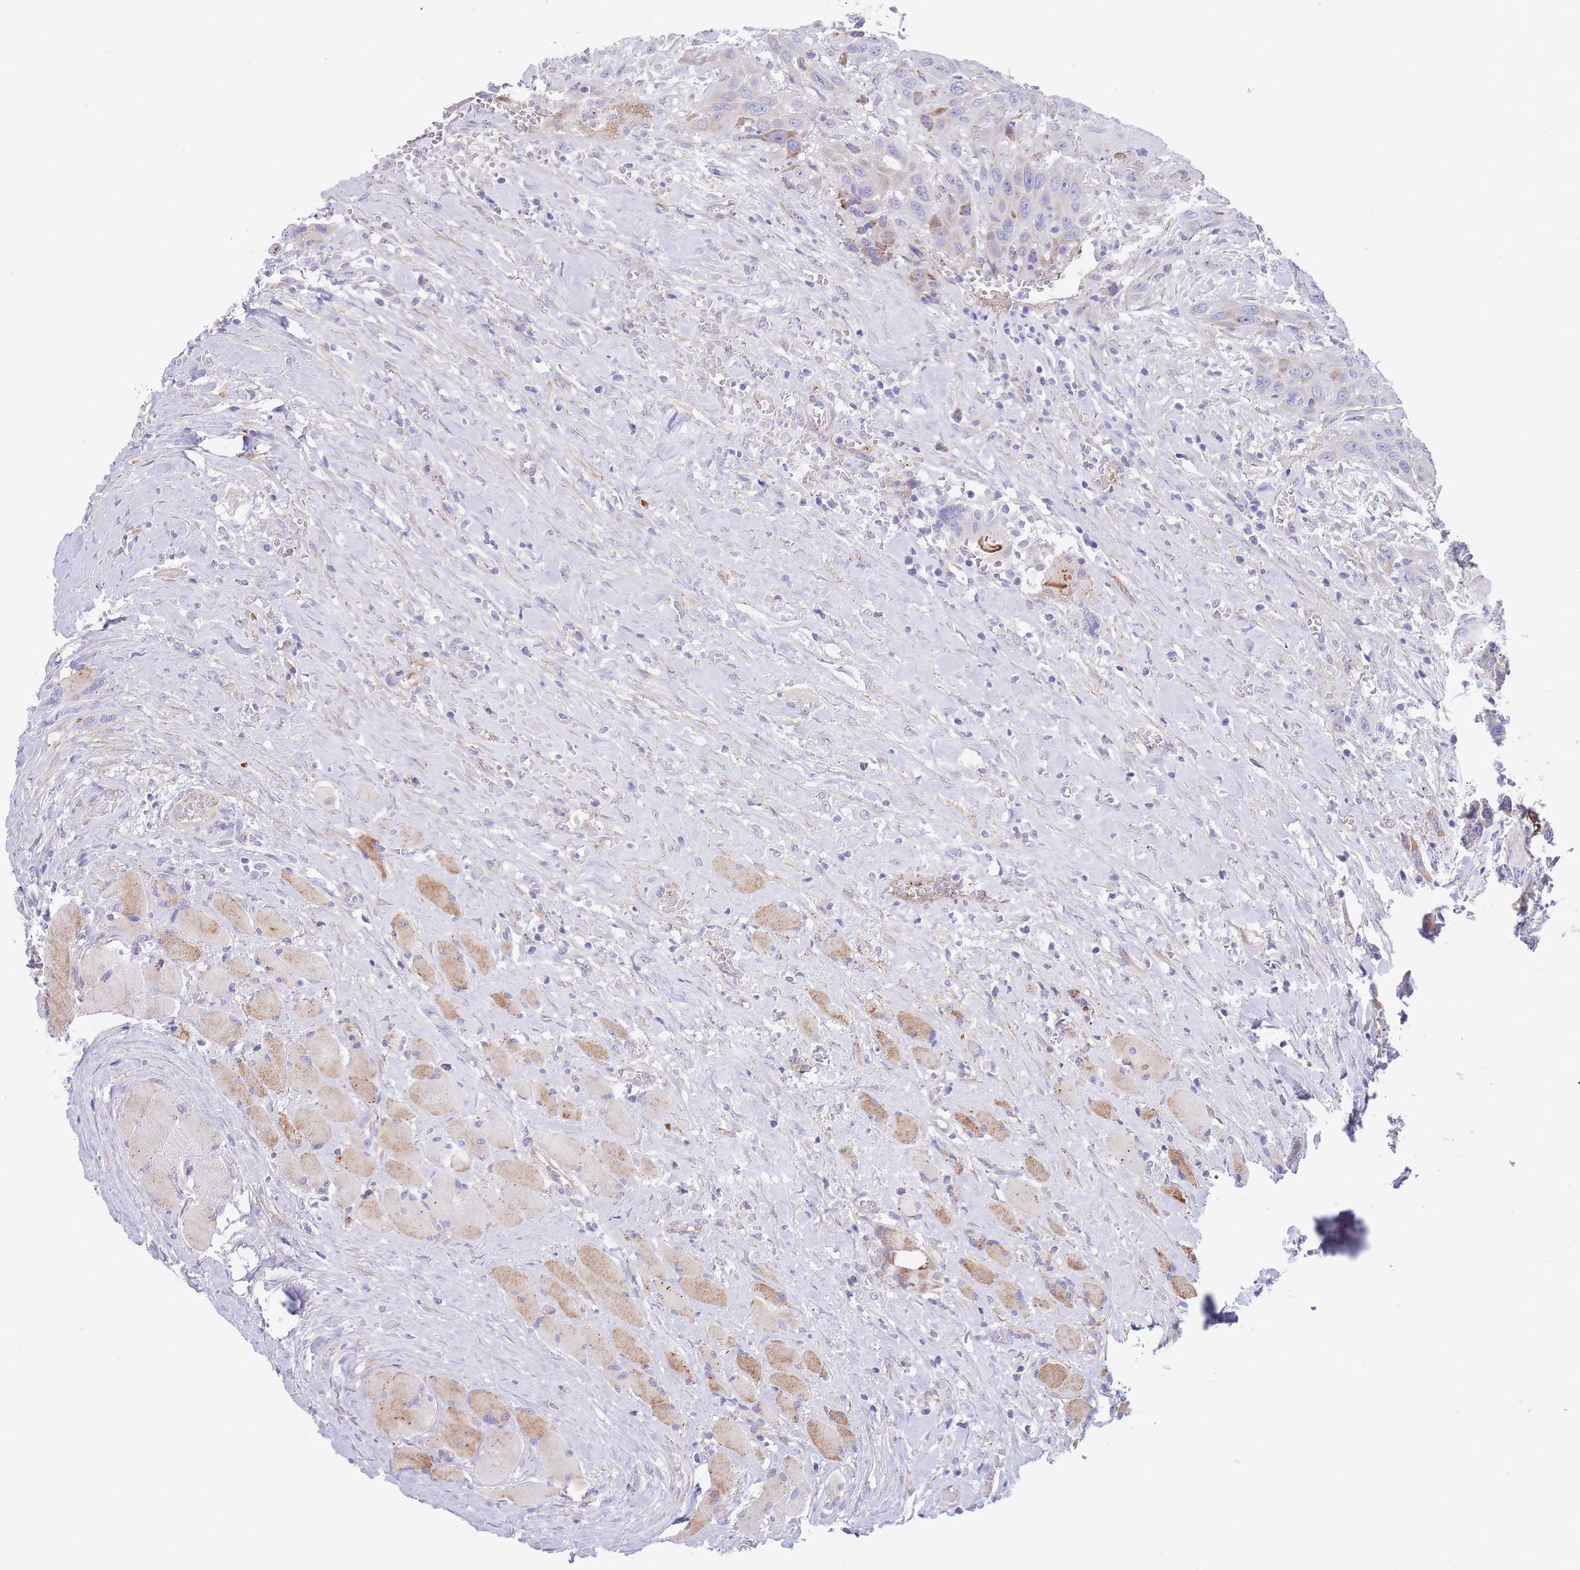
{"staining": {"intensity": "negative", "quantity": "none", "location": "none"}, "tissue": "head and neck cancer", "cell_type": "Tumor cells", "image_type": "cancer", "snomed": [{"axis": "morphology", "description": "Squamous cell carcinoma, NOS"}, {"axis": "topography", "description": "Head-Neck"}], "caption": "This is a micrograph of IHC staining of squamous cell carcinoma (head and neck), which shows no positivity in tumor cells.", "gene": "DET1", "patient": {"sex": "male", "age": 81}}